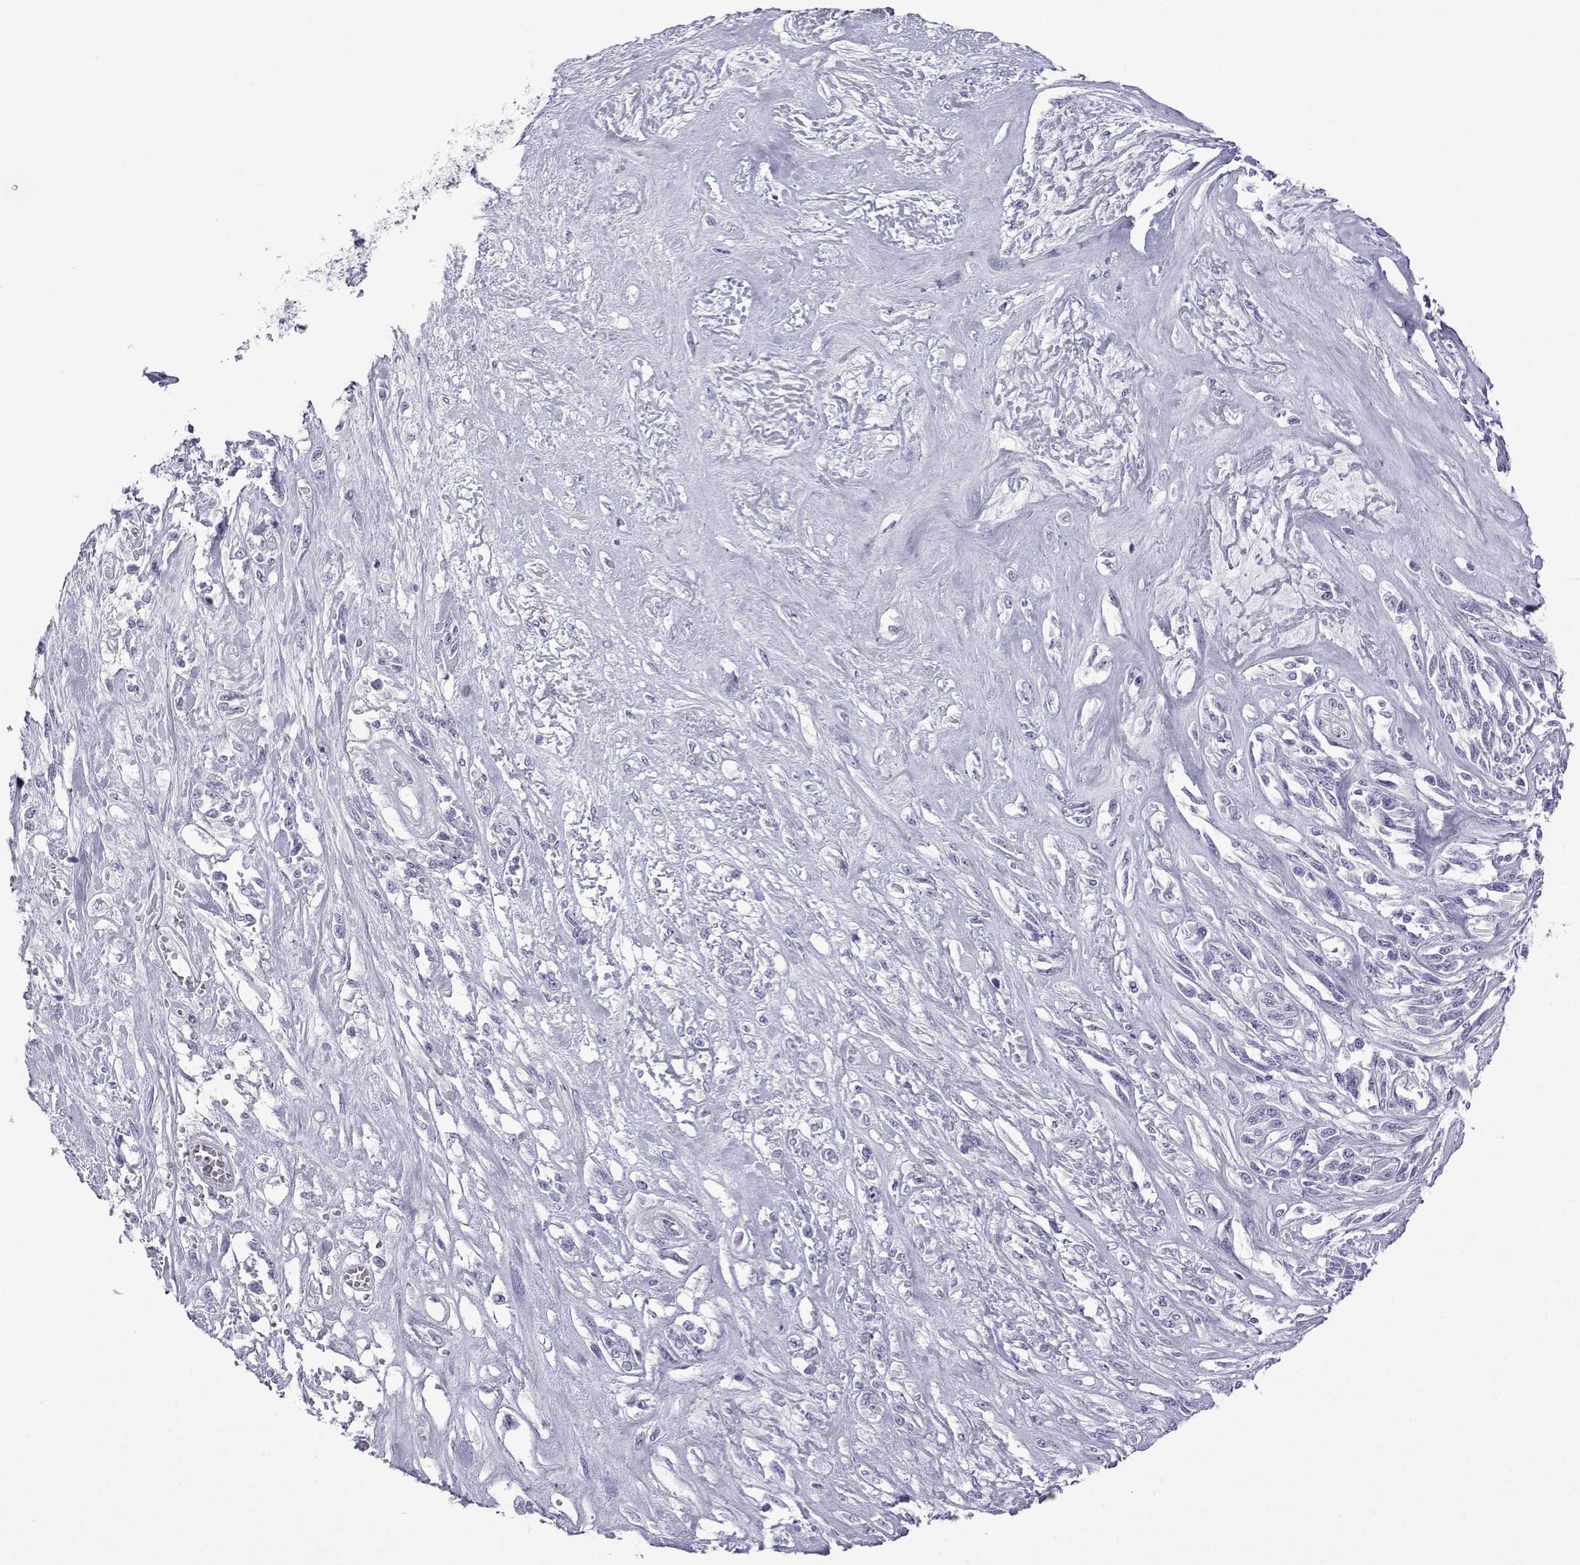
{"staining": {"intensity": "negative", "quantity": "none", "location": "none"}, "tissue": "melanoma", "cell_type": "Tumor cells", "image_type": "cancer", "snomed": [{"axis": "morphology", "description": "Malignant melanoma, NOS"}, {"axis": "topography", "description": "Skin"}], "caption": "Tumor cells show no significant staining in melanoma.", "gene": "ACTL7A", "patient": {"sex": "female", "age": 91}}